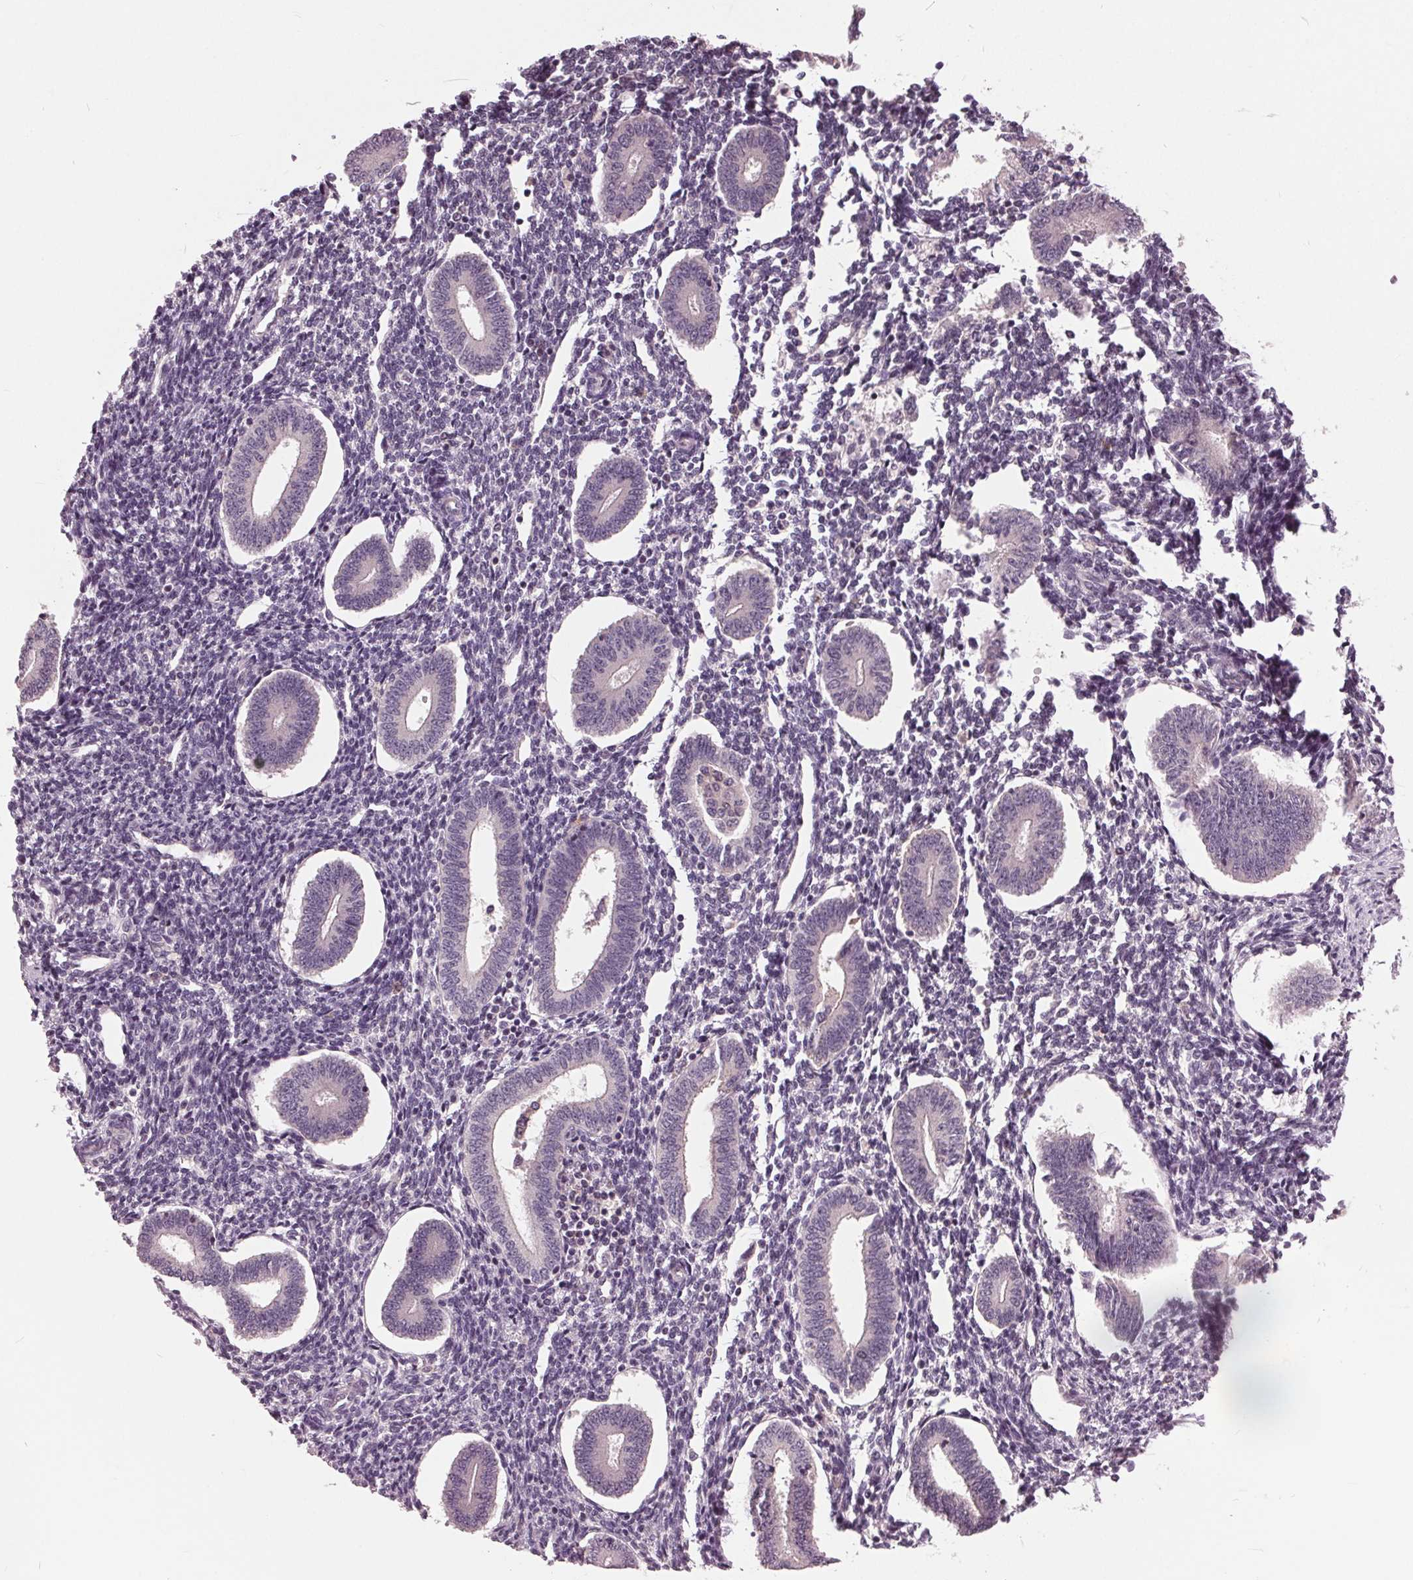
{"staining": {"intensity": "negative", "quantity": "none", "location": "none"}, "tissue": "endometrium", "cell_type": "Cells in endometrial stroma", "image_type": "normal", "snomed": [{"axis": "morphology", "description": "Normal tissue, NOS"}, {"axis": "topography", "description": "Endometrium"}], "caption": "Cells in endometrial stroma are negative for protein expression in unremarkable human endometrium.", "gene": "SIGLEC6", "patient": {"sex": "female", "age": 40}}